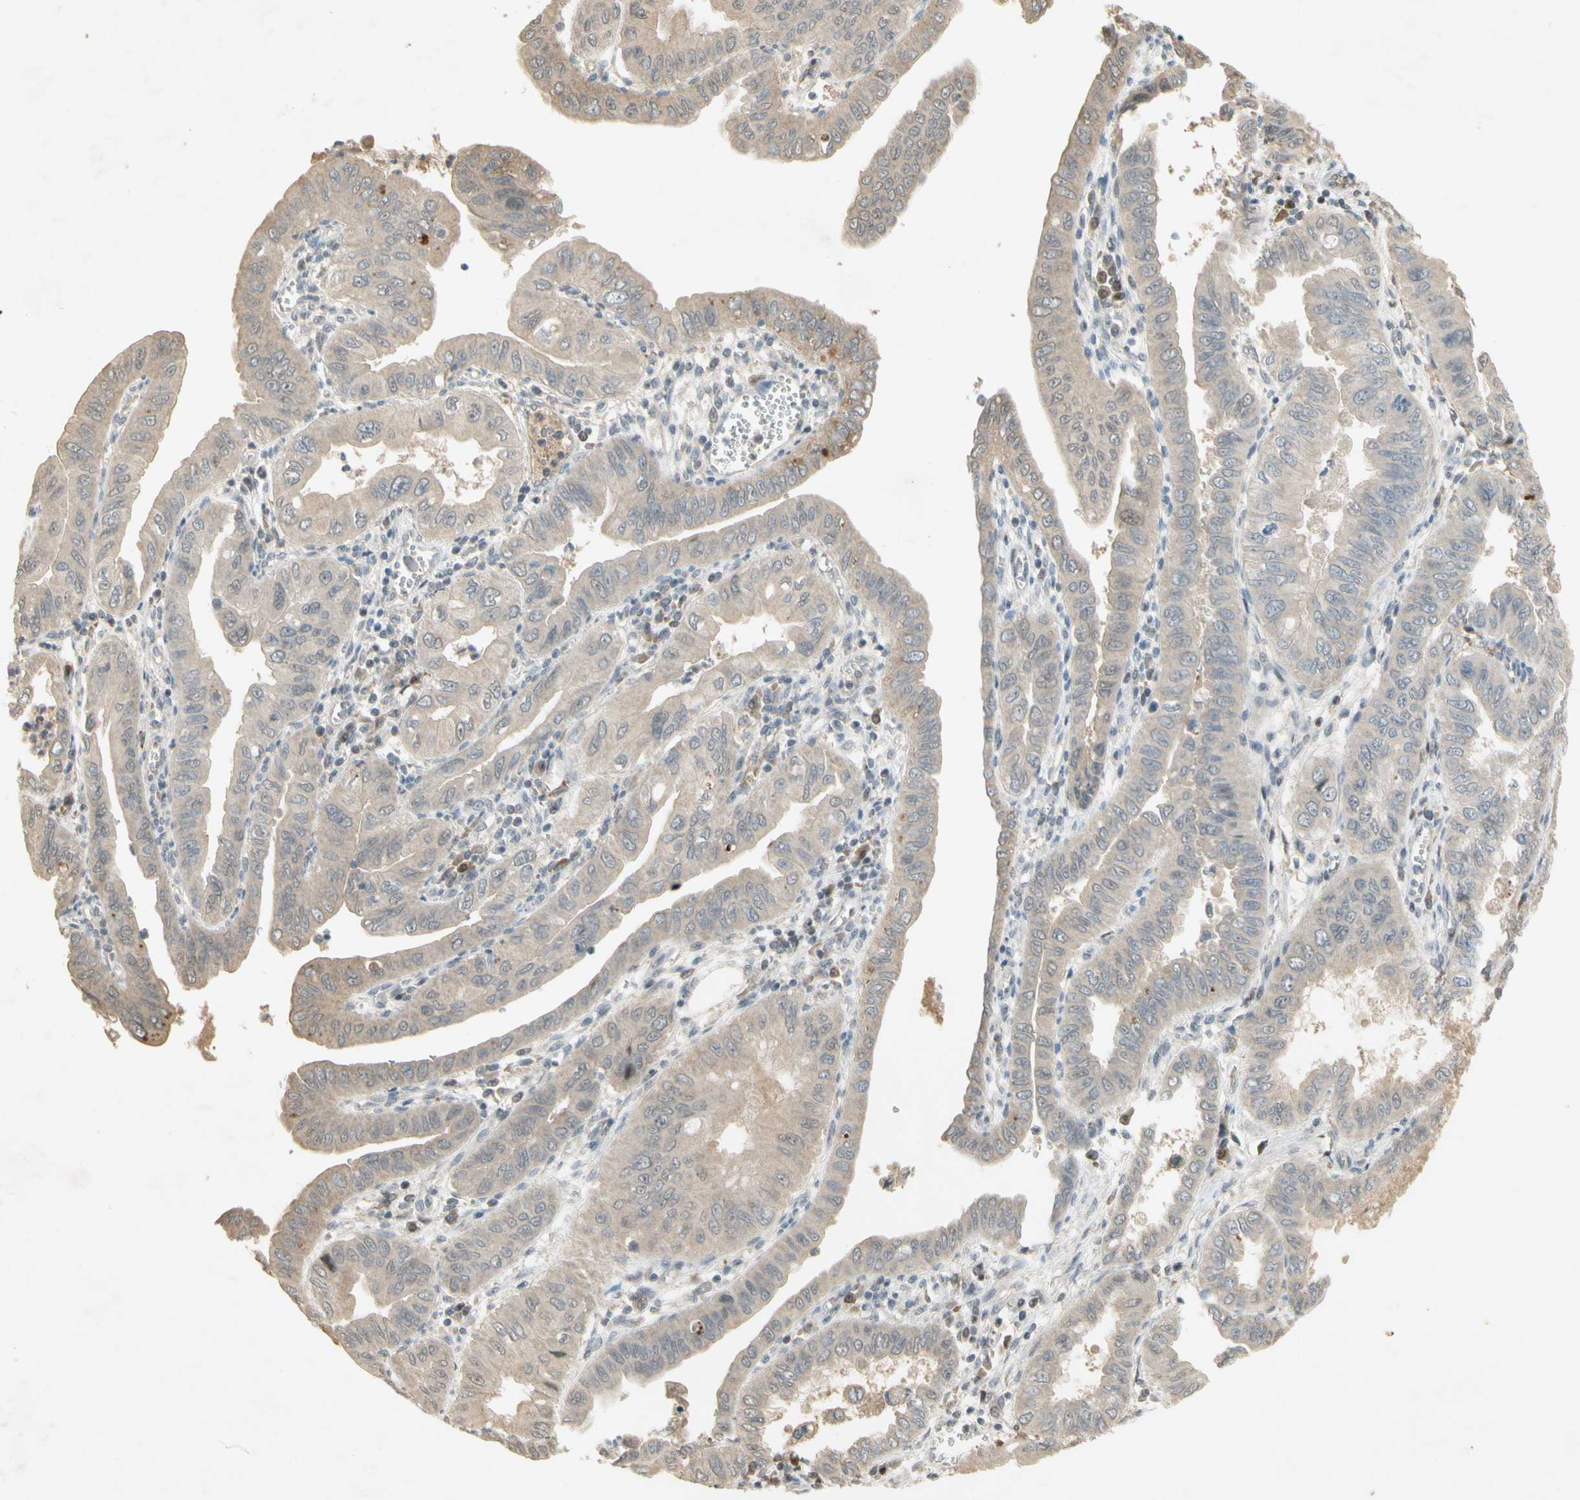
{"staining": {"intensity": "weak", "quantity": "<25%", "location": "cytoplasmic/membranous"}, "tissue": "pancreatic cancer", "cell_type": "Tumor cells", "image_type": "cancer", "snomed": [{"axis": "morphology", "description": "Normal tissue, NOS"}, {"axis": "topography", "description": "Lymph node"}], "caption": "There is no significant positivity in tumor cells of pancreatic cancer.", "gene": "NRG4", "patient": {"sex": "male", "age": 50}}